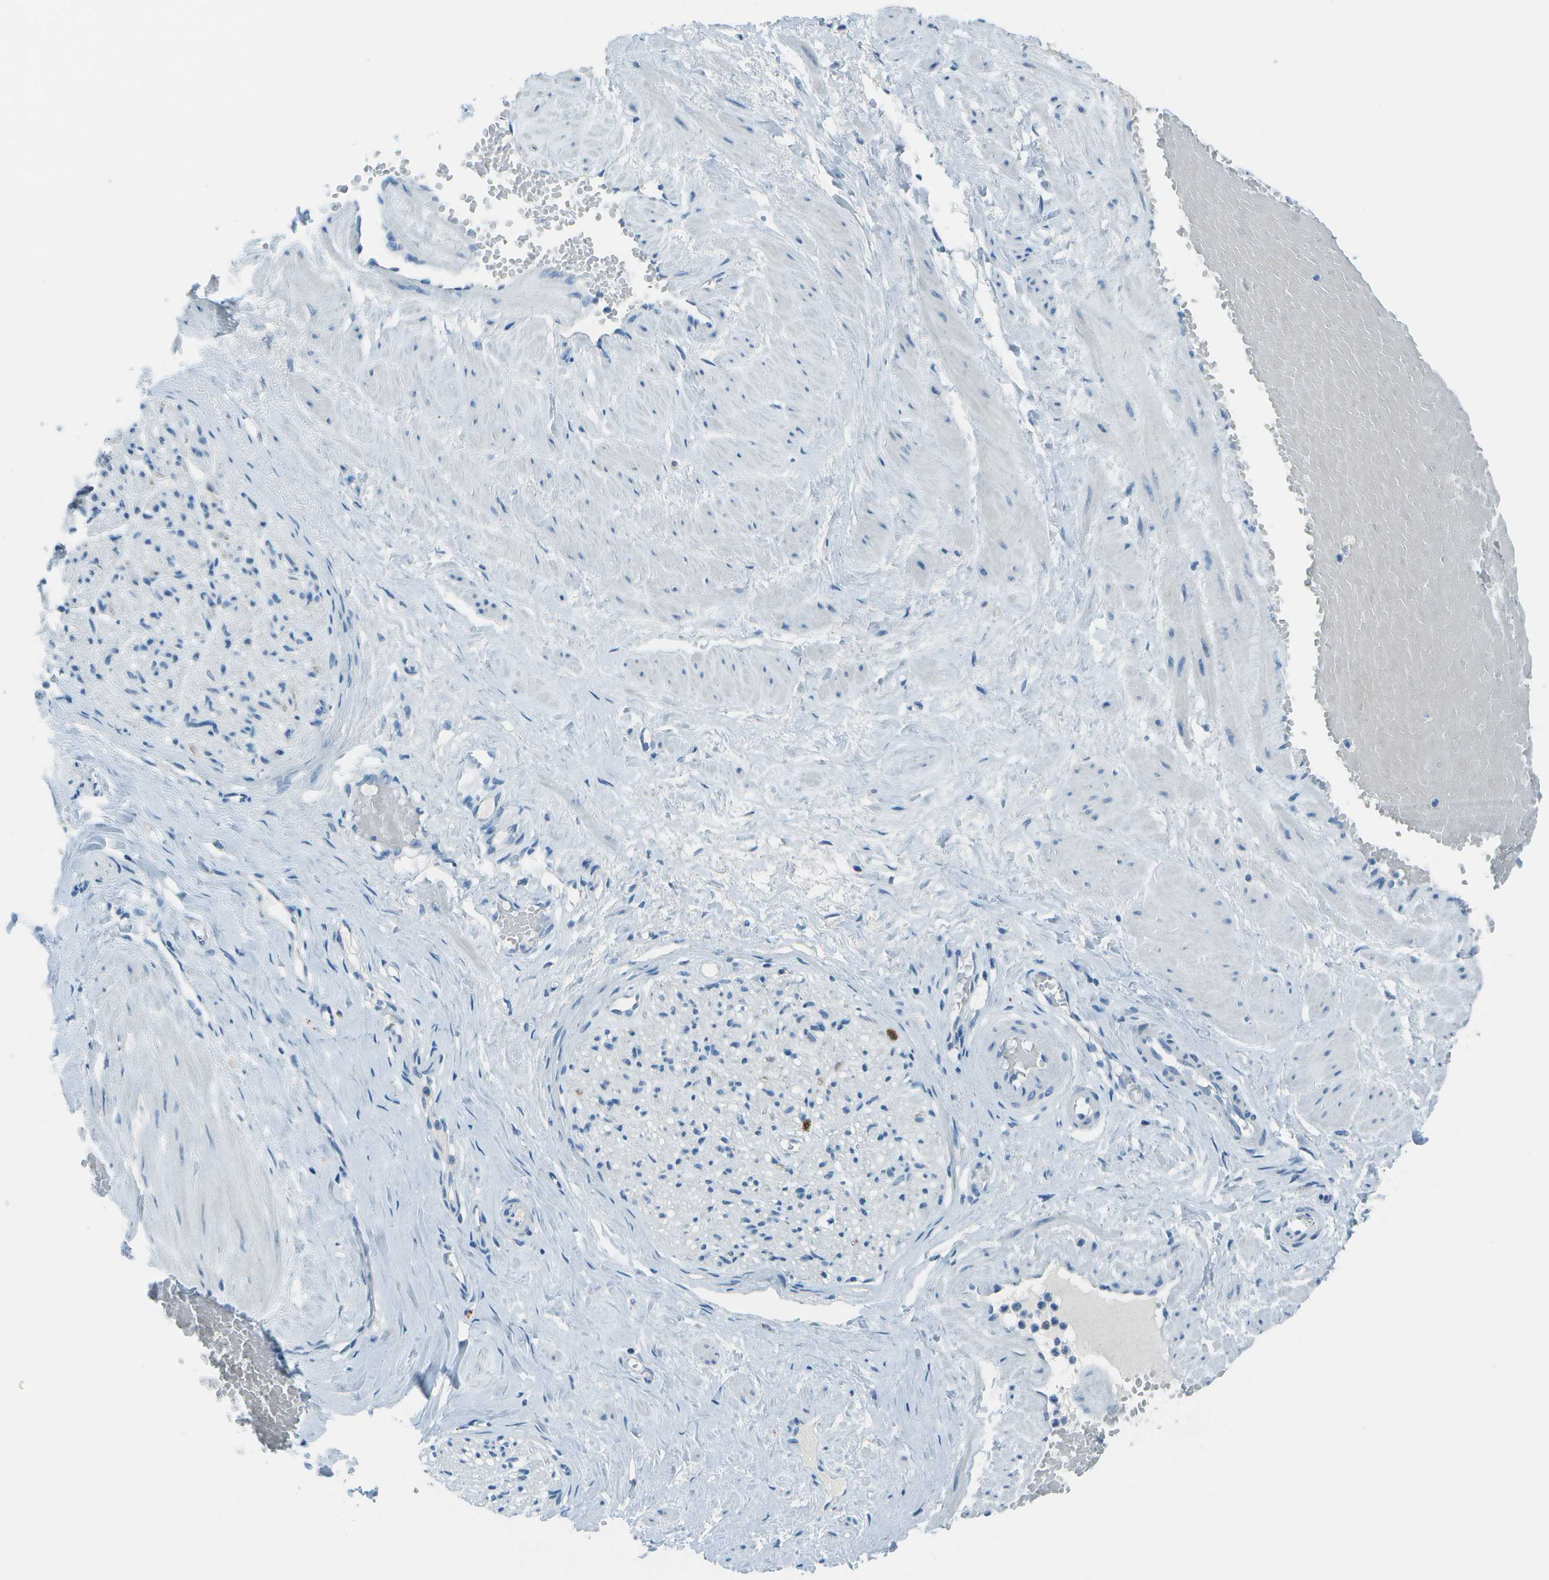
{"staining": {"intensity": "negative", "quantity": "none", "location": "none"}, "tissue": "adipose tissue", "cell_type": "Adipocytes", "image_type": "normal", "snomed": [{"axis": "morphology", "description": "Normal tissue, NOS"}, {"axis": "topography", "description": "Soft tissue"}, {"axis": "topography", "description": "Vascular tissue"}], "caption": "IHC micrograph of benign adipose tissue: adipose tissue stained with DAB shows no significant protein staining in adipocytes.", "gene": "FGF1", "patient": {"sex": "female", "age": 35}}